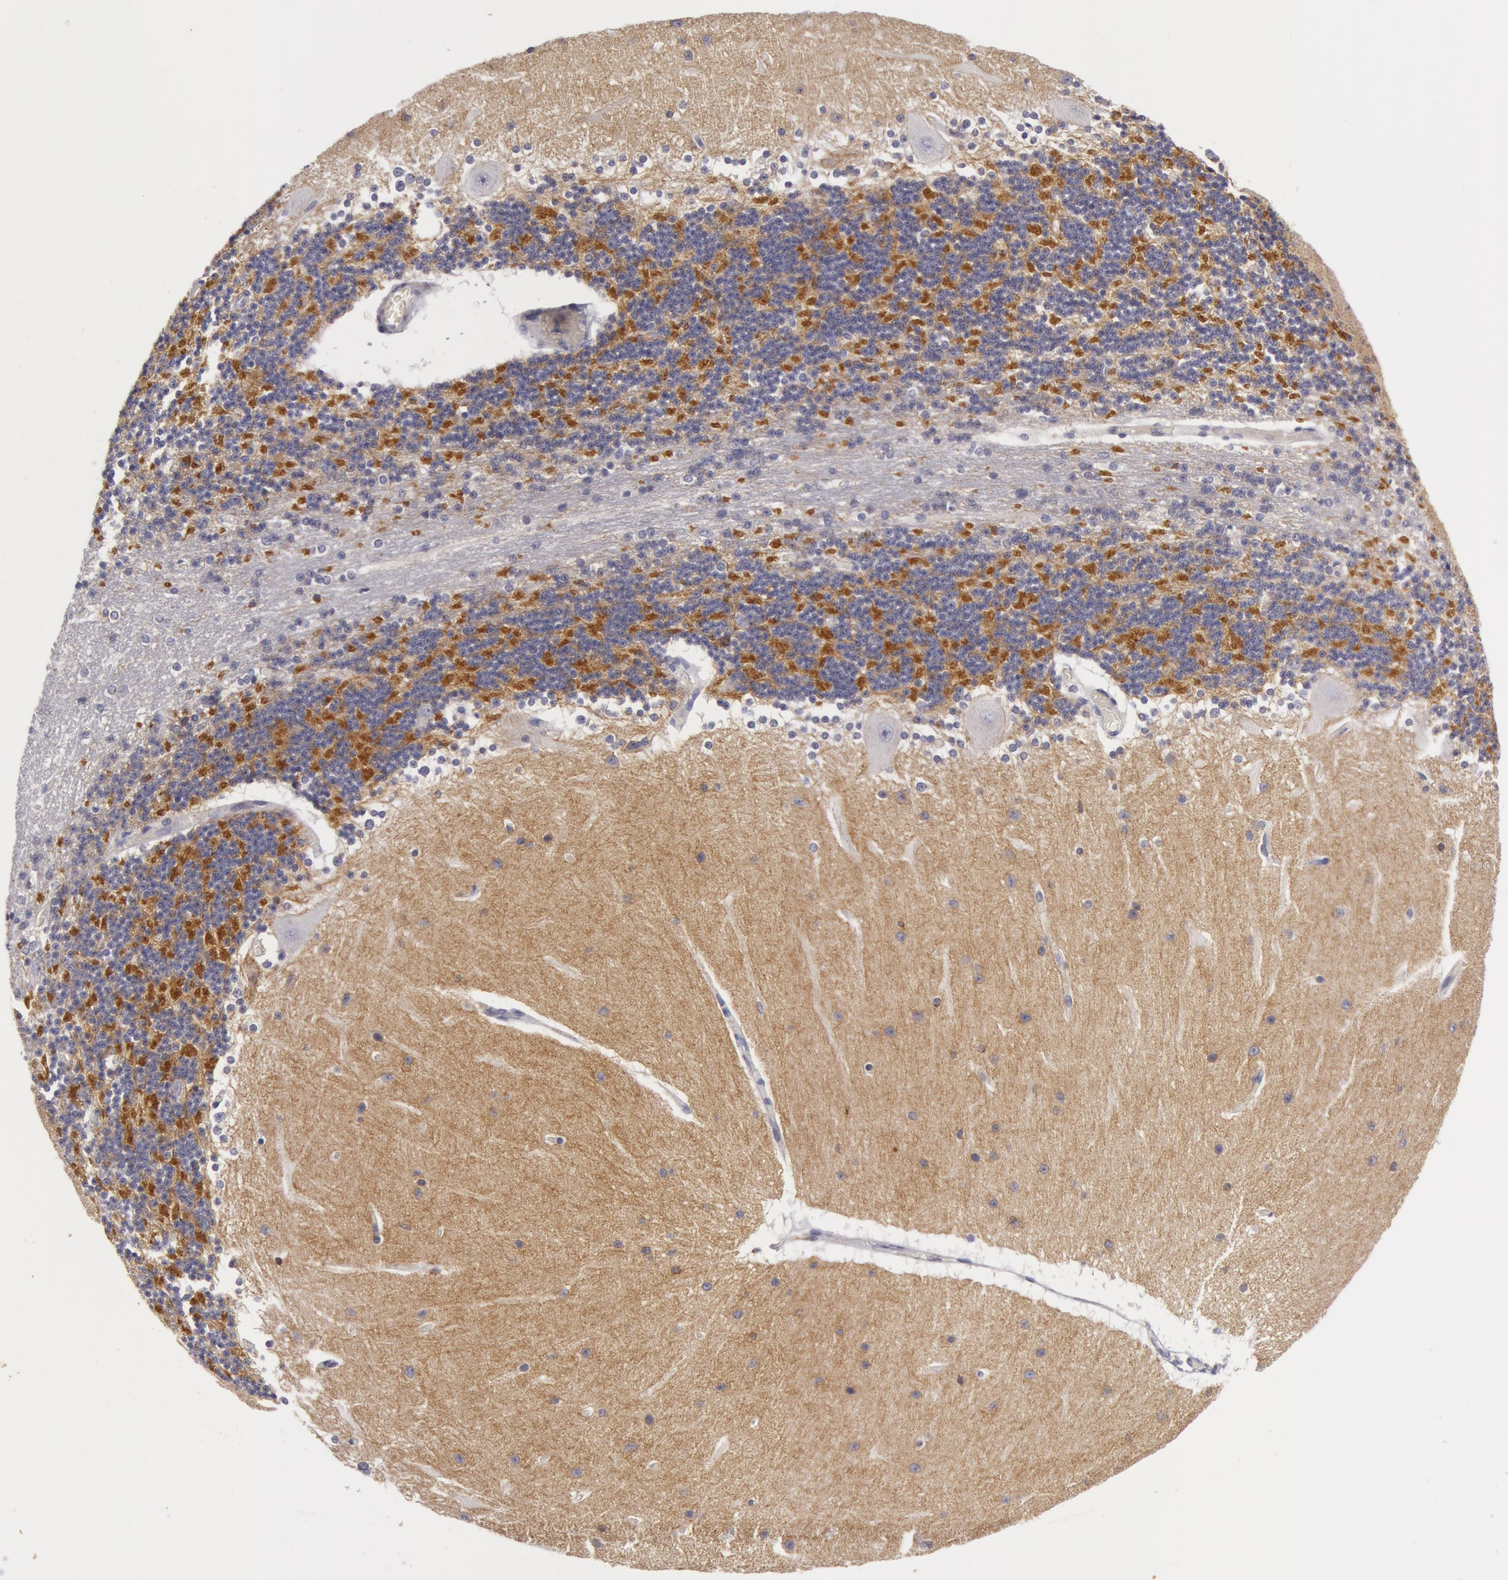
{"staining": {"intensity": "negative", "quantity": "none", "location": "none"}, "tissue": "cerebellum", "cell_type": "Cells in granular layer", "image_type": "normal", "snomed": [{"axis": "morphology", "description": "Normal tissue, NOS"}, {"axis": "topography", "description": "Cerebellum"}], "caption": "Protein analysis of normal cerebellum reveals no significant staining in cells in granular layer.", "gene": "NLGN4X", "patient": {"sex": "female", "age": 54}}